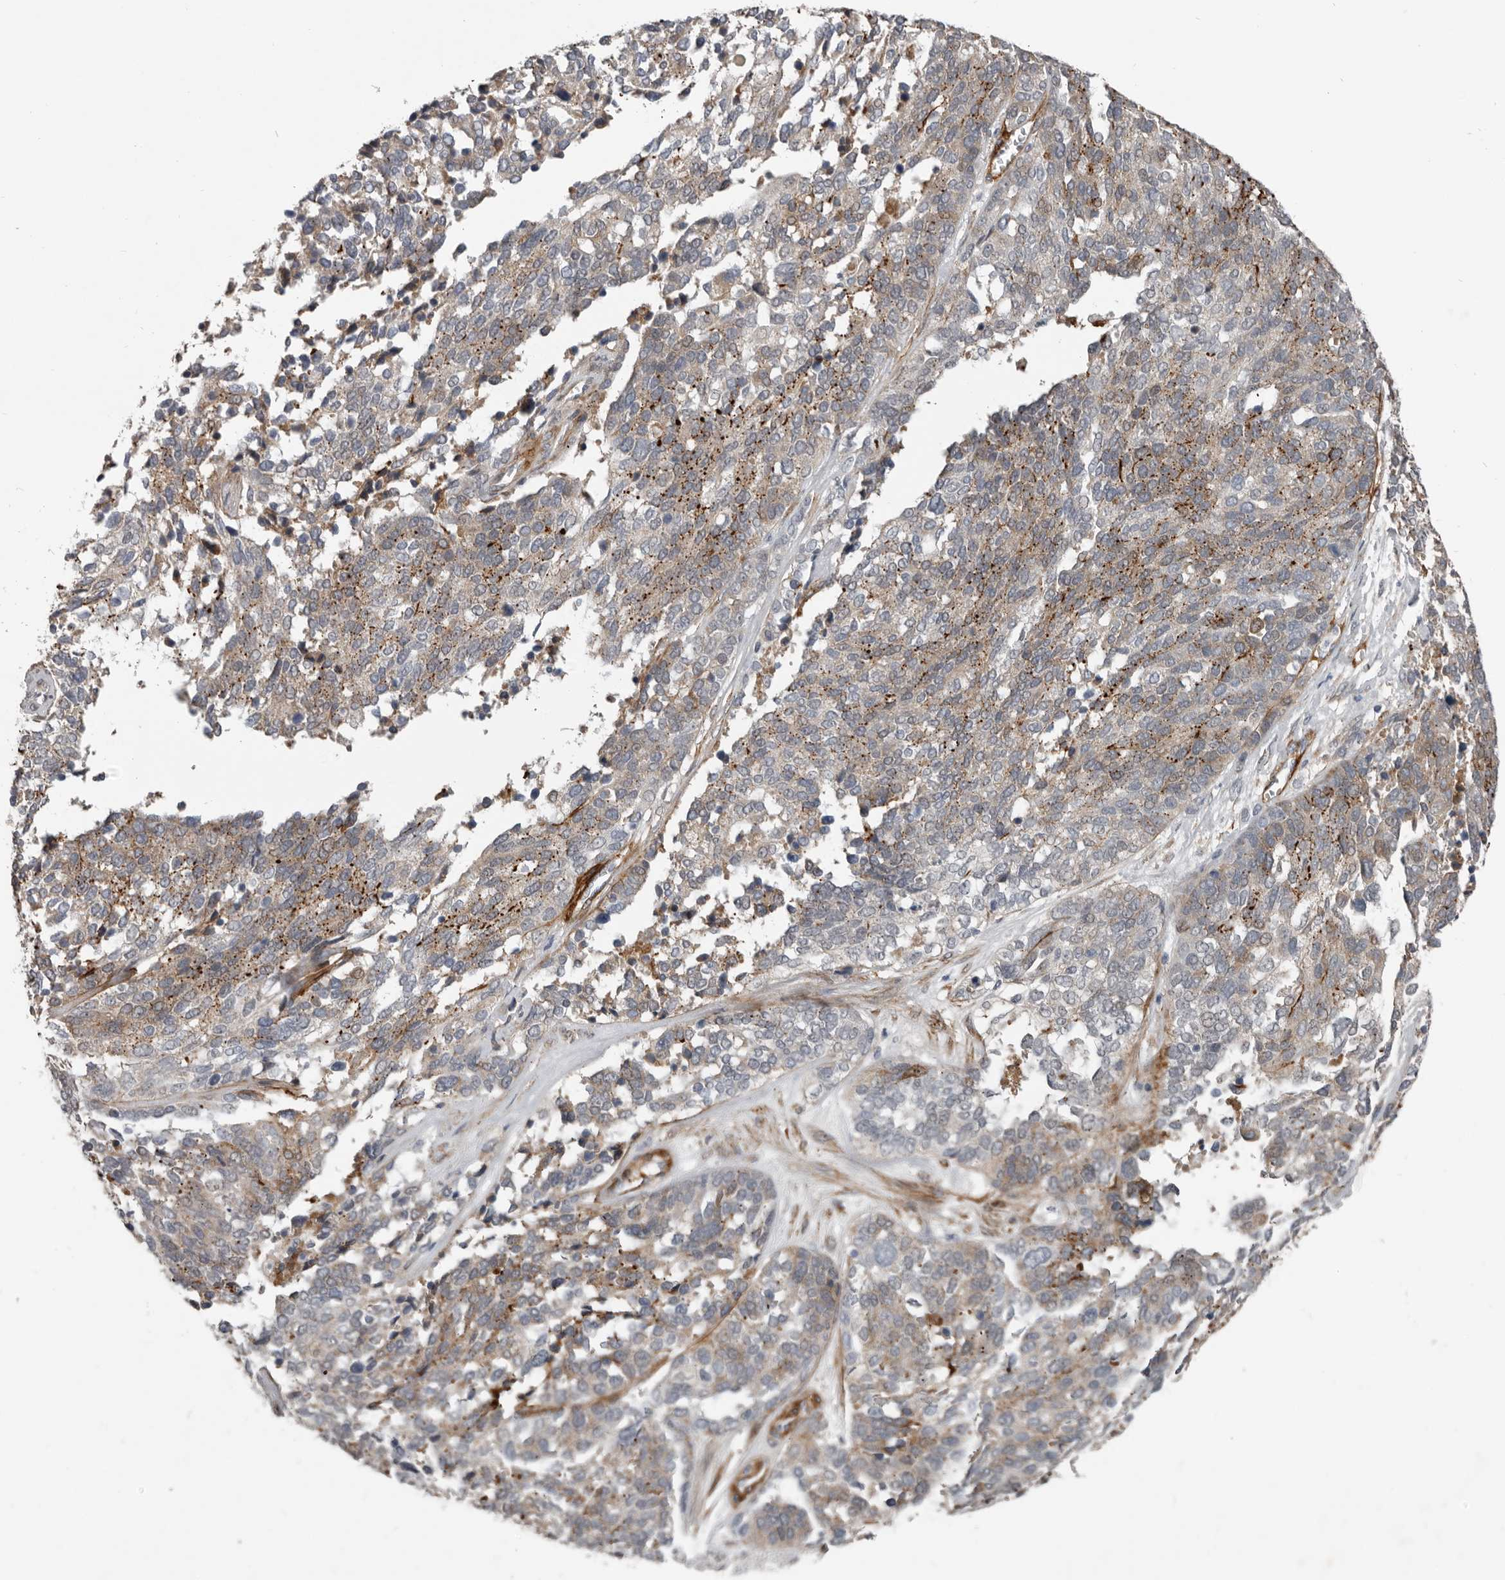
{"staining": {"intensity": "moderate", "quantity": "<25%", "location": "cytoplasmic/membranous"}, "tissue": "ovarian cancer", "cell_type": "Tumor cells", "image_type": "cancer", "snomed": [{"axis": "morphology", "description": "Cystadenocarcinoma, serous, NOS"}, {"axis": "topography", "description": "Ovary"}], "caption": "Human ovarian serous cystadenocarcinoma stained with a brown dye displays moderate cytoplasmic/membranous positive expression in approximately <25% of tumor cells.", "gene": "C1orf216", "patient": {"sex": "female", "age": 44}}